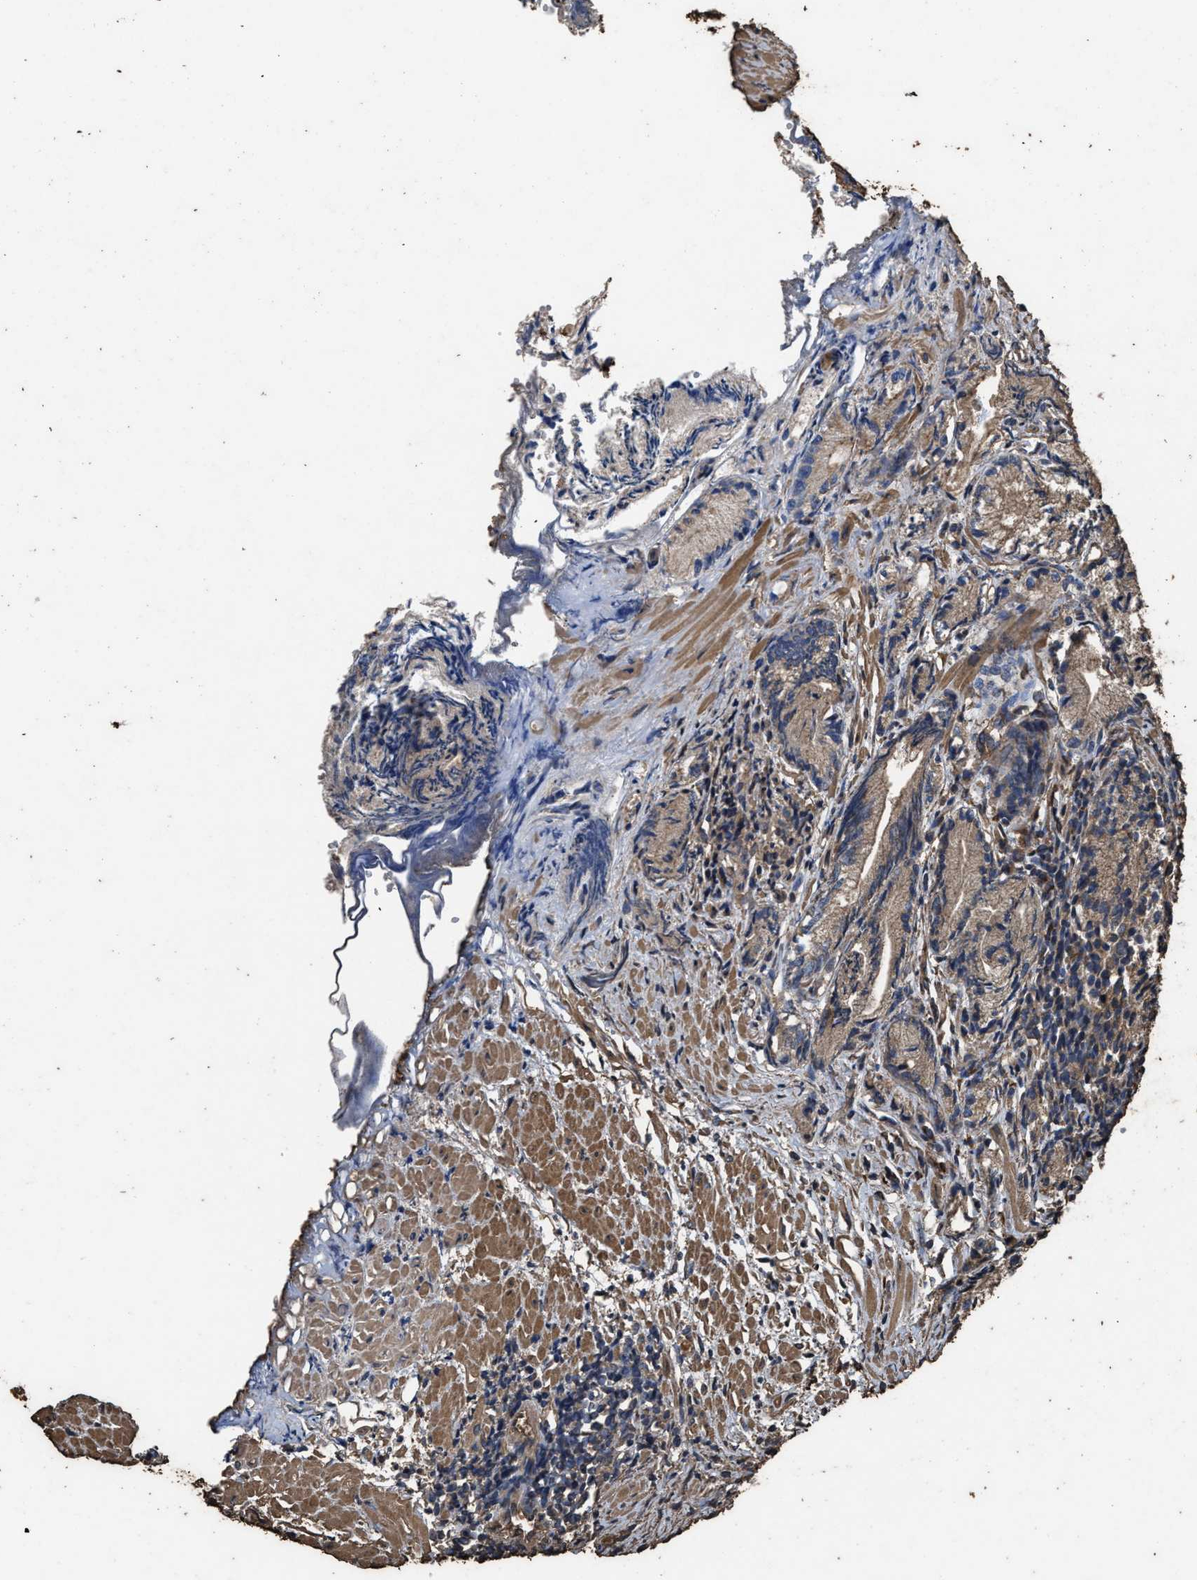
{"staining": {"intensity": "moderate", "quantity": ">75%", "location": "cytoplasmic/membranous"}, "tissue": "prostate cancer", "cell_type": "Tumor cells", "image_type": "cancer", "snomed": [{"axis": "morphology", "description": "Adenocarcinoma, Low grade"}, {"axis": "topography", "description": "Prostate"}], "caption": "Low-grade adenocarcinoma (prostate) stained for a protein demonstrates moderate cytoplasmic/membranous positivity in tumor cells. (IHC, brightfield microscopy, high magnification).", "gene": "ZMYND19", "patient": {"sex": "male", "age": 89}}